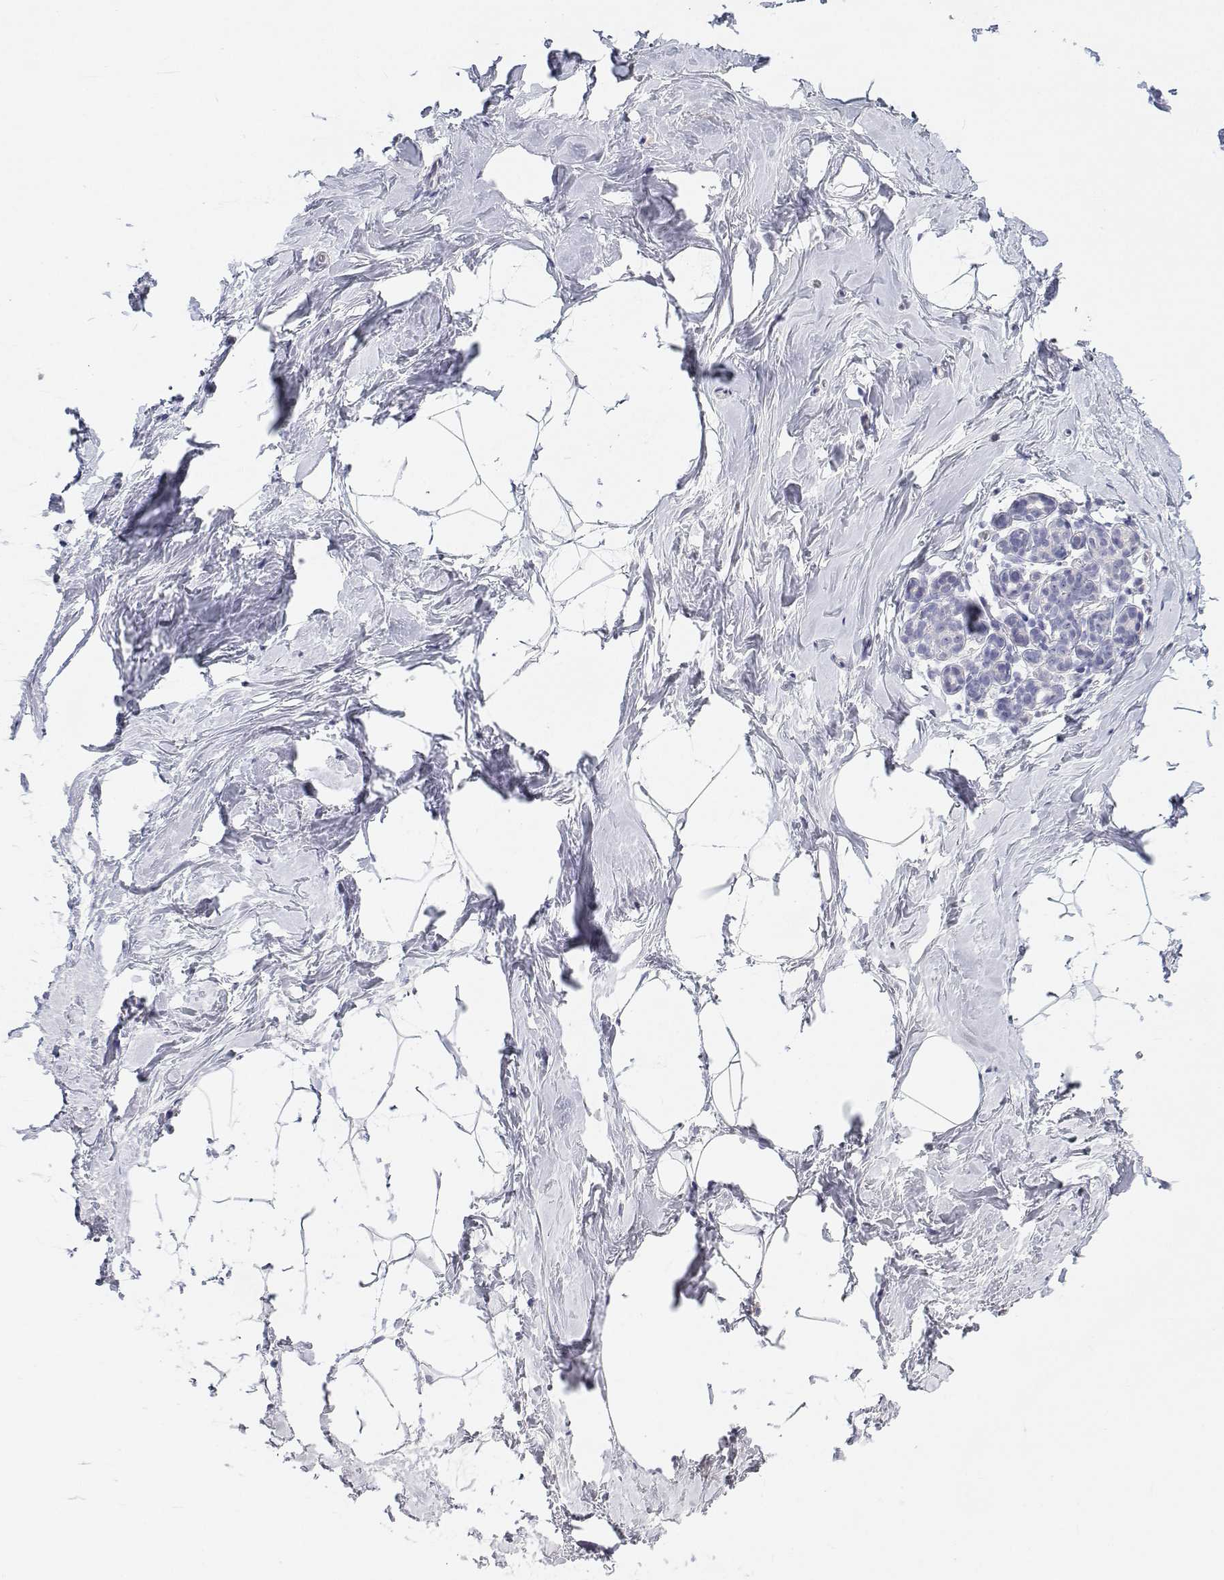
{"staining": {"intensity": "negative", "quantity": "none", "location": "none"}, "tissue": "breast", "cell_type": "Adipocytes", "image_type": "normal", "snomed": [{"axis": "morphology", "description": "Normal tissue, NOS"}, {"axis": "topography", "description": "Breast"}], "caption": "Immunohistochemical staining of benign human breast shows no significant positivity in adipocytes. (DAB (3,3'-diaminobenzidine) immunohistochemistry (IHC) visualized using brightfield microscopy, high magnification).", "gene": "NCR2", "patient": {"sex": "female", "age": 32}}